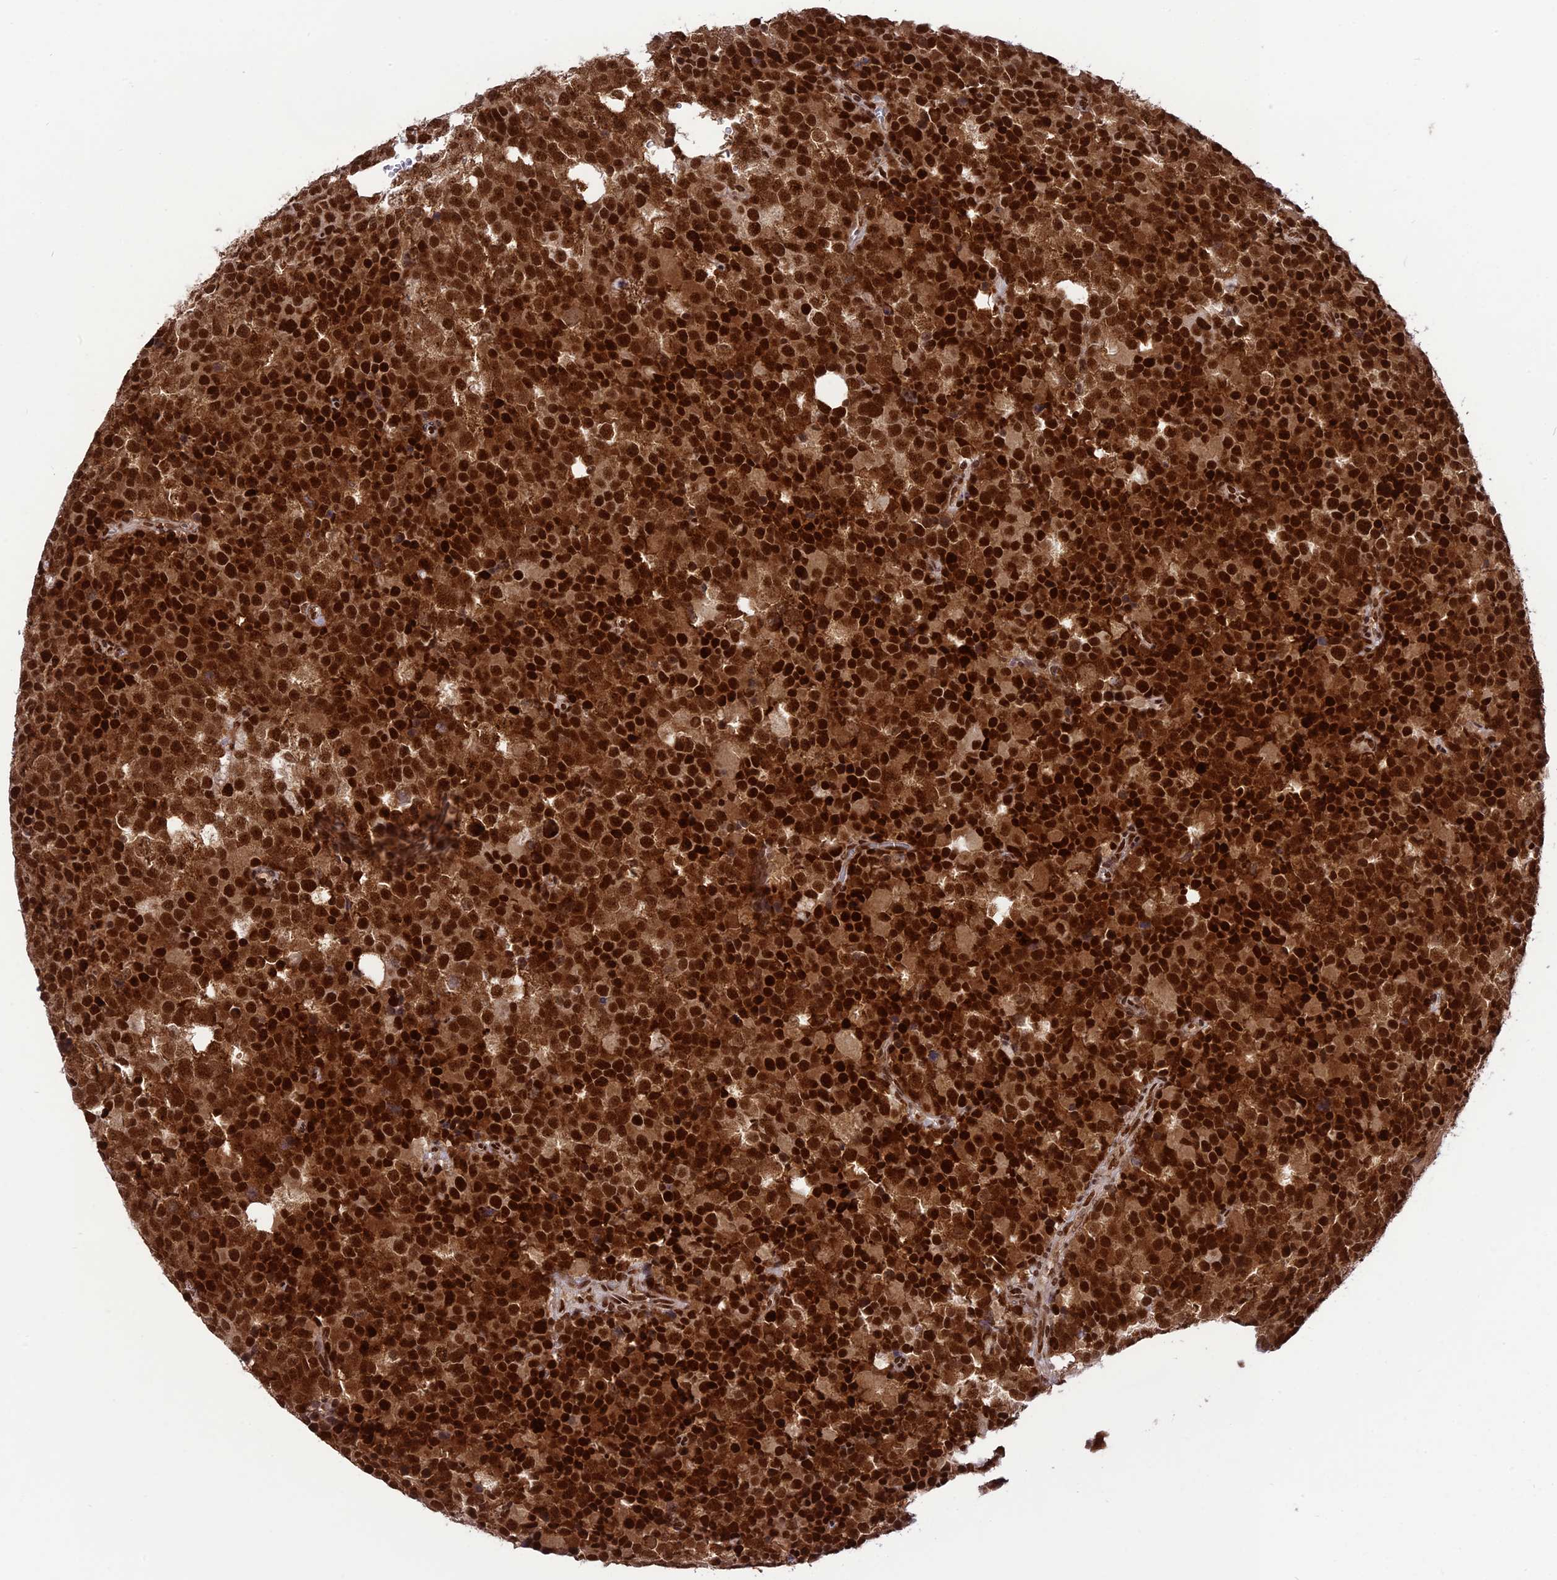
{"staining": {"intensity": "strong", "quantity": ">75%", "location": "cytoplasmic/membranous,nuclear"}, "tissue": "testis cancer", "cell_type": "Tumor cells", "image_type": "cancer", "snomed": [{"axis": "morphology", "description": "Seminoma, NOS"}, {"axis": "topography", "description": "Testis"}], "caption": "Strong cytoplasmic/membranous and nuclear expression for a protein is identified in approximately >75% of tumor cells of testis cancer using immunohistochemistry (IHC).", "gene": "DDX1", "patient": {"sex": "male", "age": 71}}